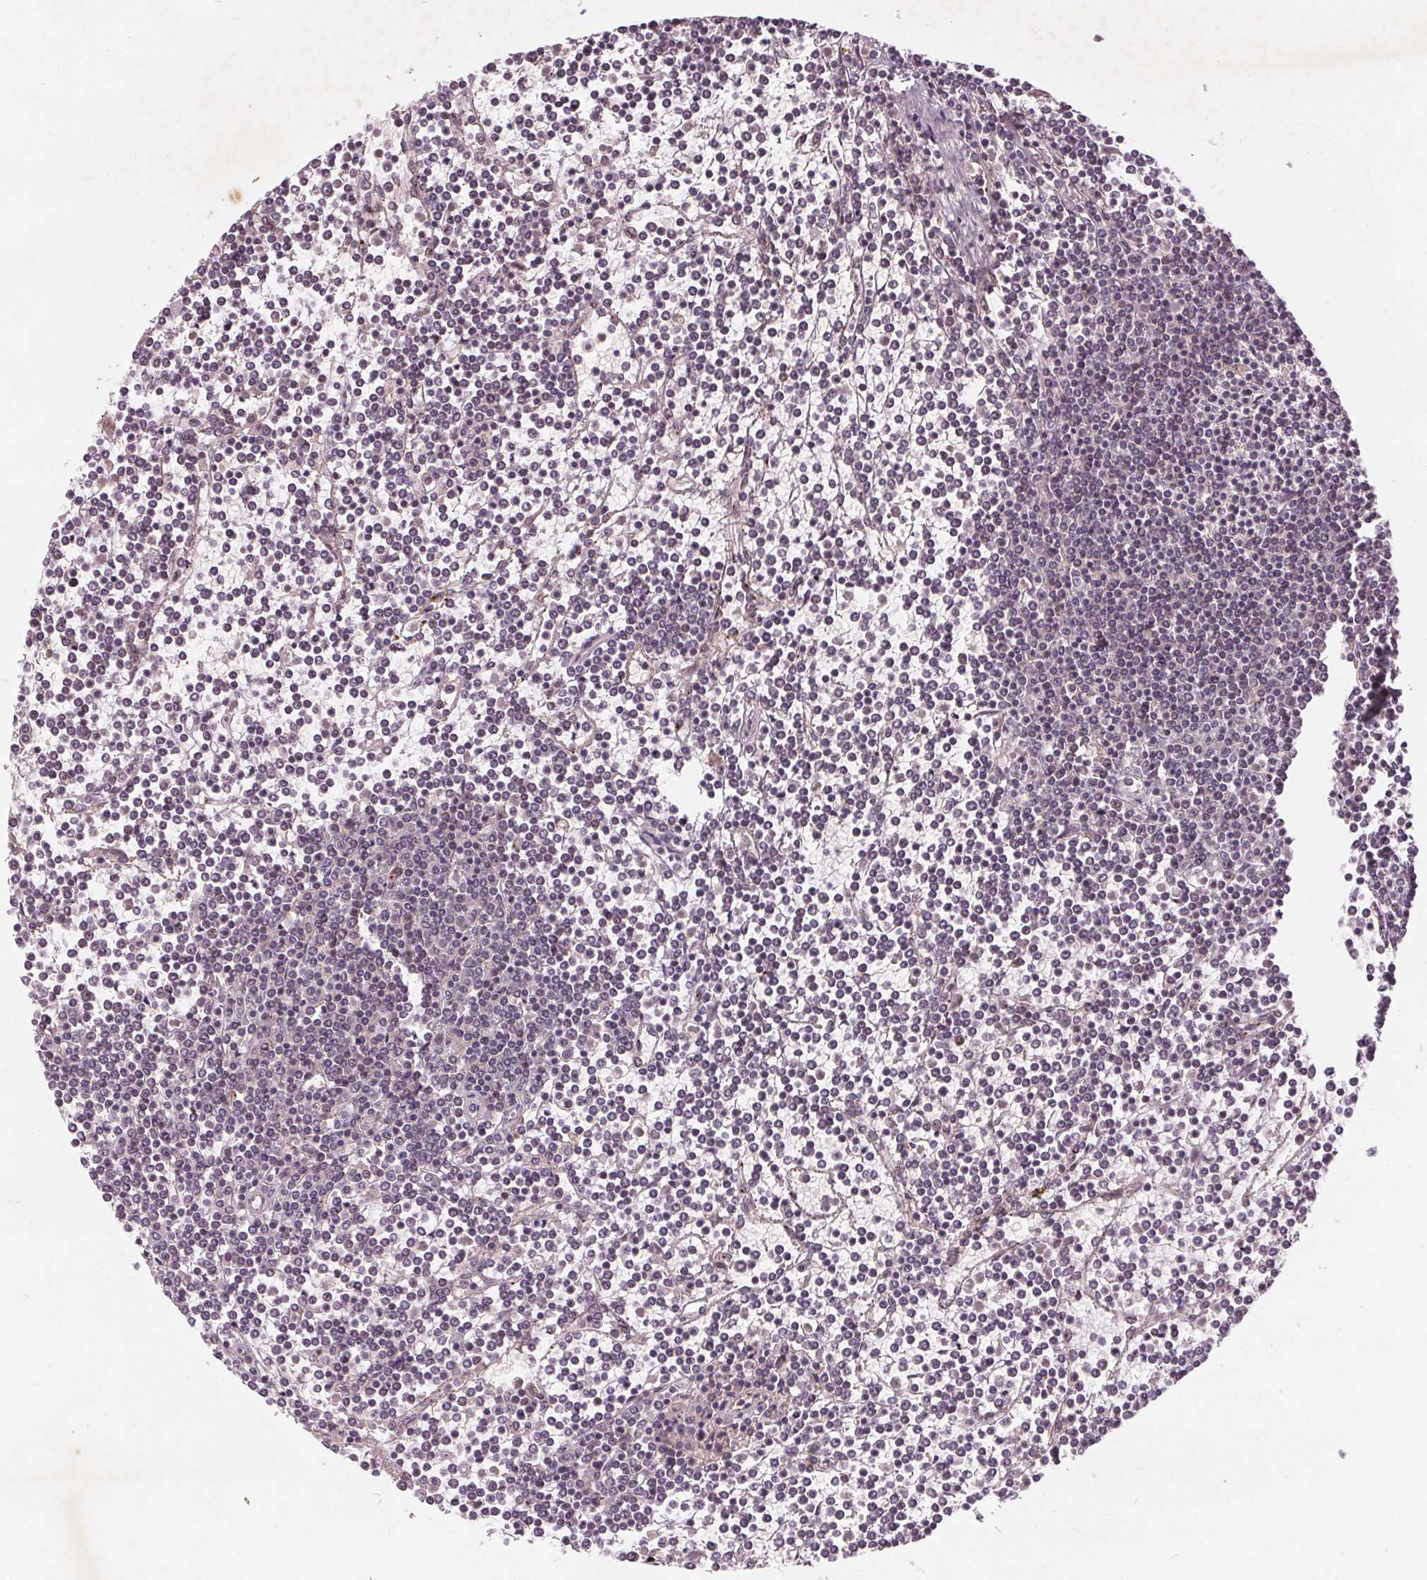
{"staining": {"intensity": "negative", "quantity": "none", "location": "none"}, "tissue": "lymphoma", "cell_type": "Tumor cells", "image_type": "cancer", "snomed": [{"axis": "morphology", "description": "Malignant lymphoma, non-Hodgkin's type, Low grade"}, {"axis": "topography", "description": "Spleen"}], "caption": "High power microscopy image of an immunohistochemistry micrograph of lymphoma, revealing no significant staining in tumor cells.", "gene": "CSNK1G2", "patient": {"sex": "female", "age": 19}}